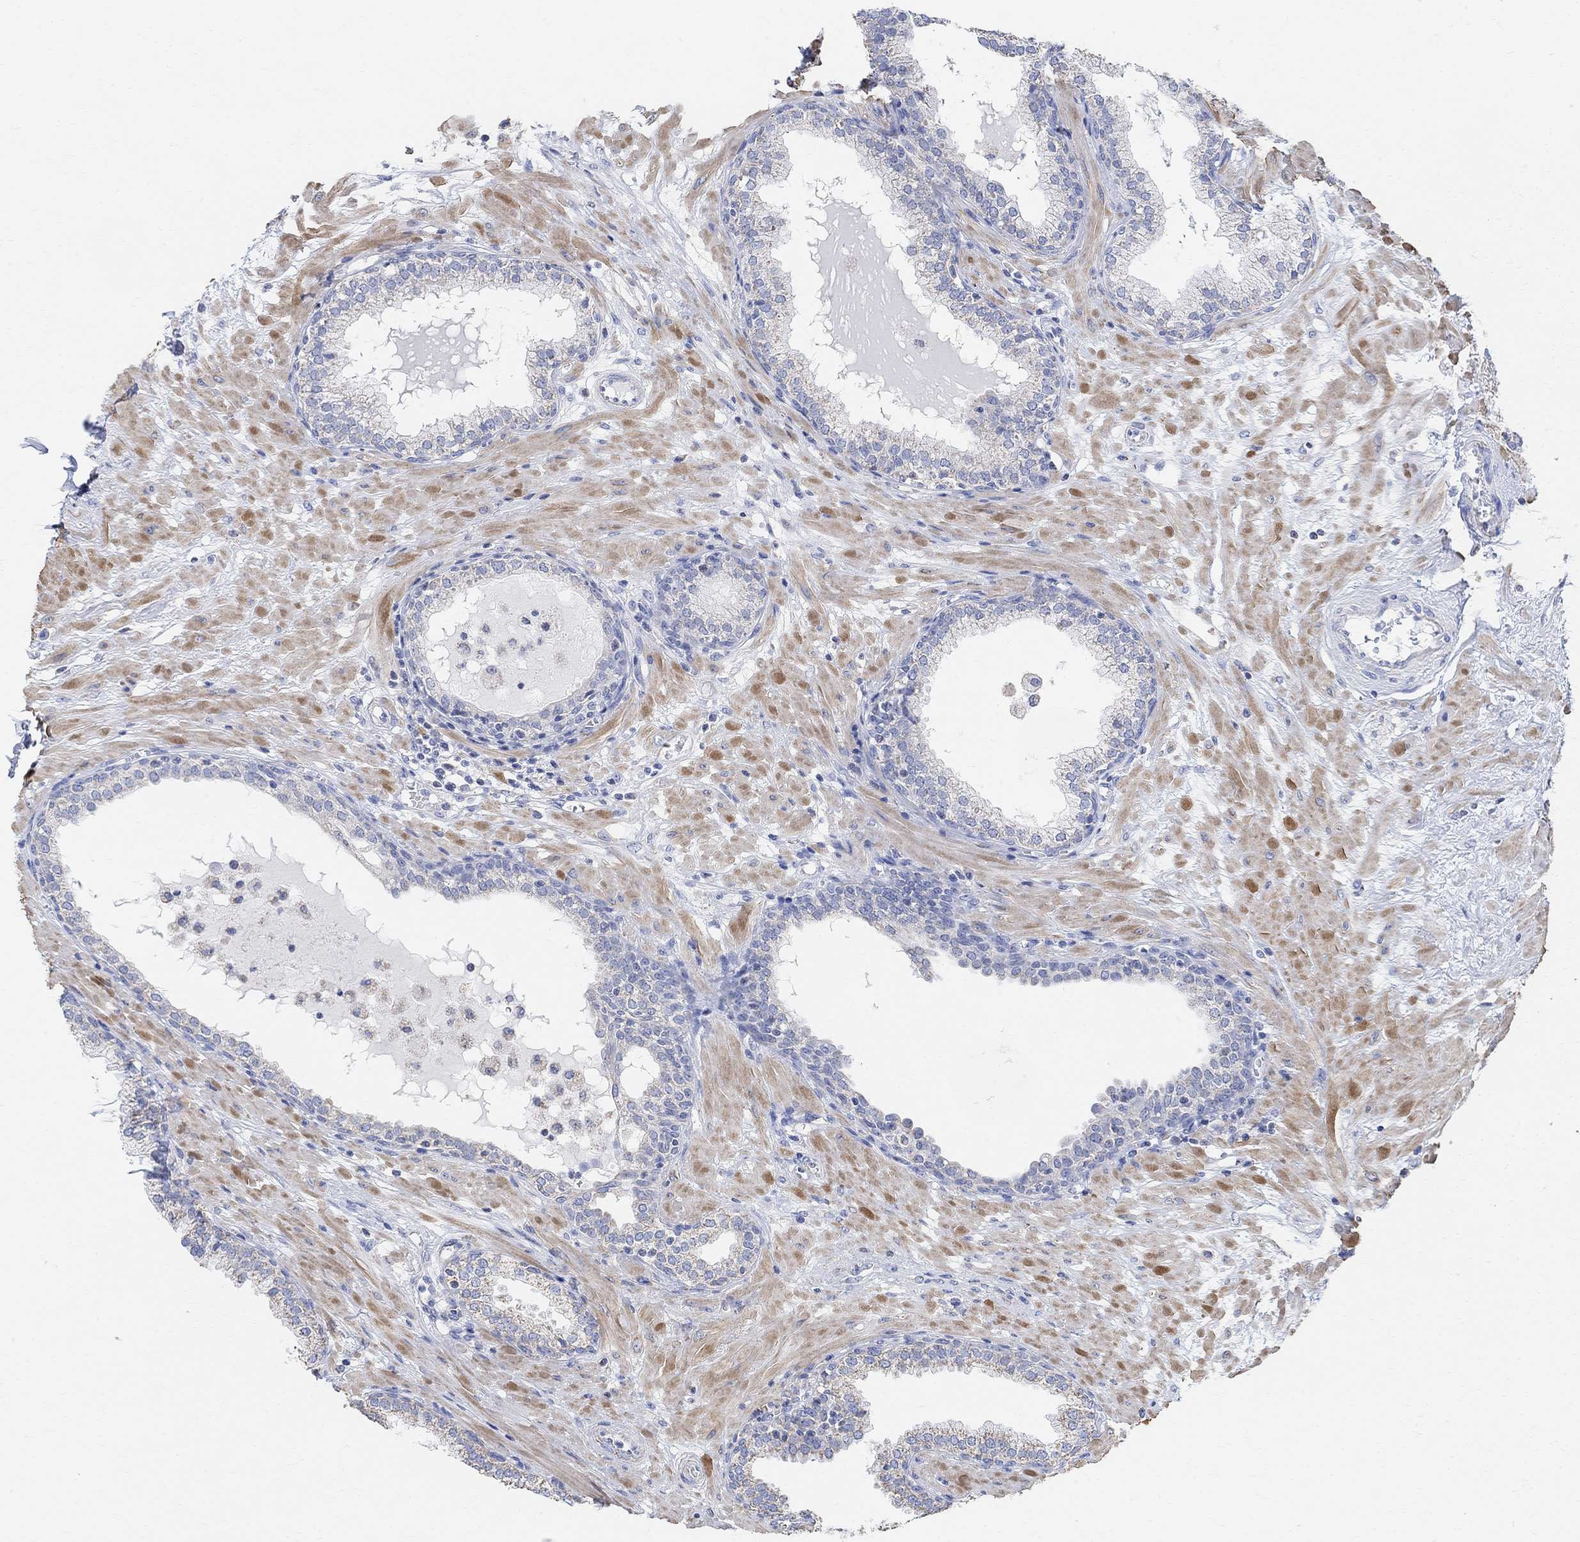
{"staining": {"intensity": "negative", "quantity": "none", "location": "none"}, "tissue": "prostate", "cell_type": "Glandular cells", "image_type": "normal", "snomed": [{"axis": "morphology", "description": "Normal tissue, NOS"}, {"axis": "topography", "description": "Prostate"}], "caption": "Prostate was stained to show a protein in brown. There is no significant positivity in glandular cells. Brightfield microscopy of immunohistochemistry (IHC) stained with DAB (brown) and hematoxylin (blue), captured at high magnification.", "gene": "SYT12", "patient": {"sex": "male", "age": 64}}